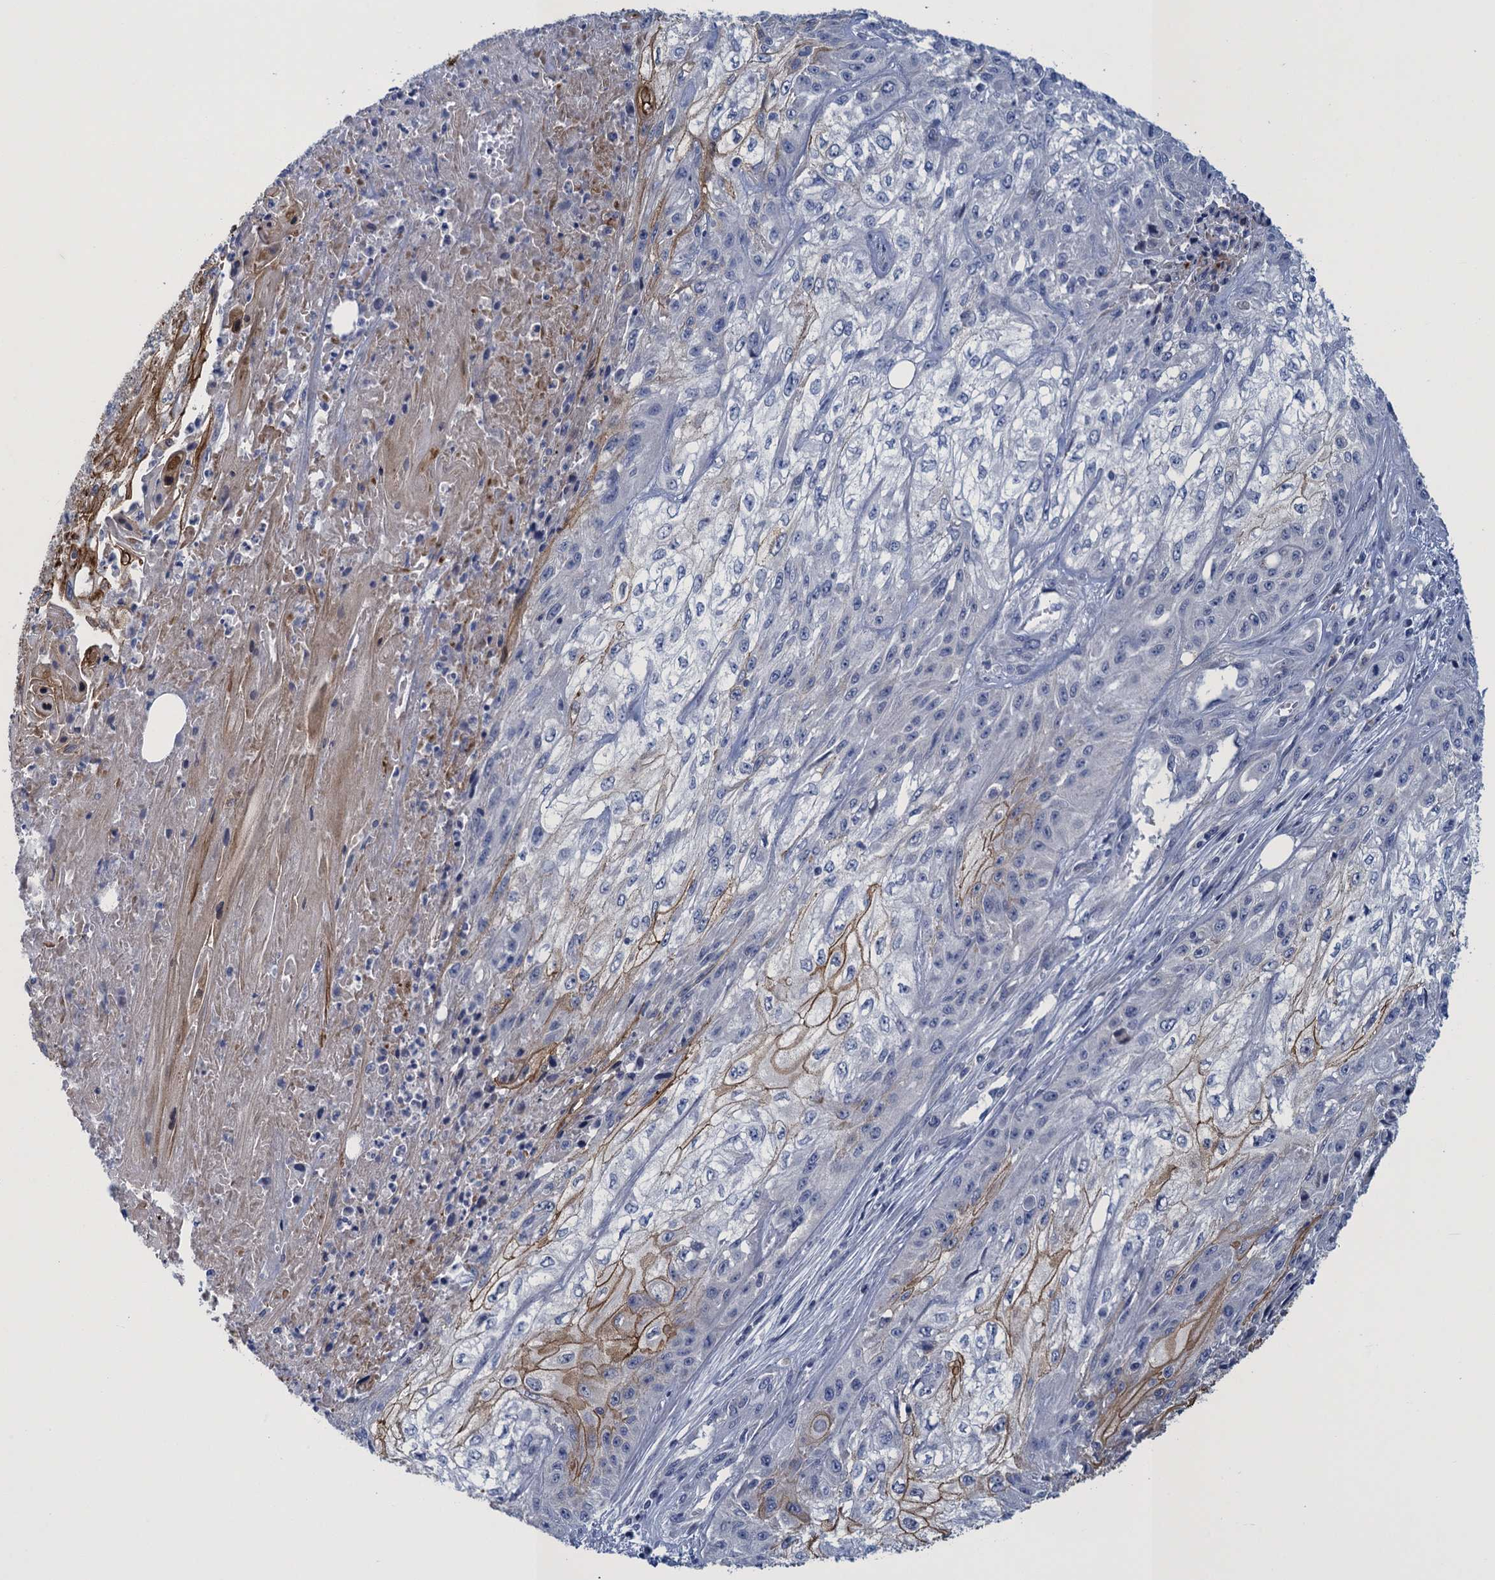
{"staining": {"intensity": "moderate", "quantity": "<25%", "location": "cytoplasmic/membranous"}, "tissue": "skin cancer", "cell_type": "Tumor cells", "image_type": "cancer", "snomed": [{"axis": "morphology", "description": "Squamous cell carcinoma, NOS"}, {"axis": "morphology", "description": "Squamous cell carcinoma, metastatic, NOS"}, {"axis": "topography", "description": "Skin"}, {"axis": "topography", "description": "Lymph node"}], "caption": "Human metastatic squamous cell carcinoma (skin) stained for a protein (brown) demonstrates moderate cytoplasmic/membranous positive expression in approximately <25% of tumor cells.", "gene": "SCEL", "patient": {"sex": "male", "age": 75}}